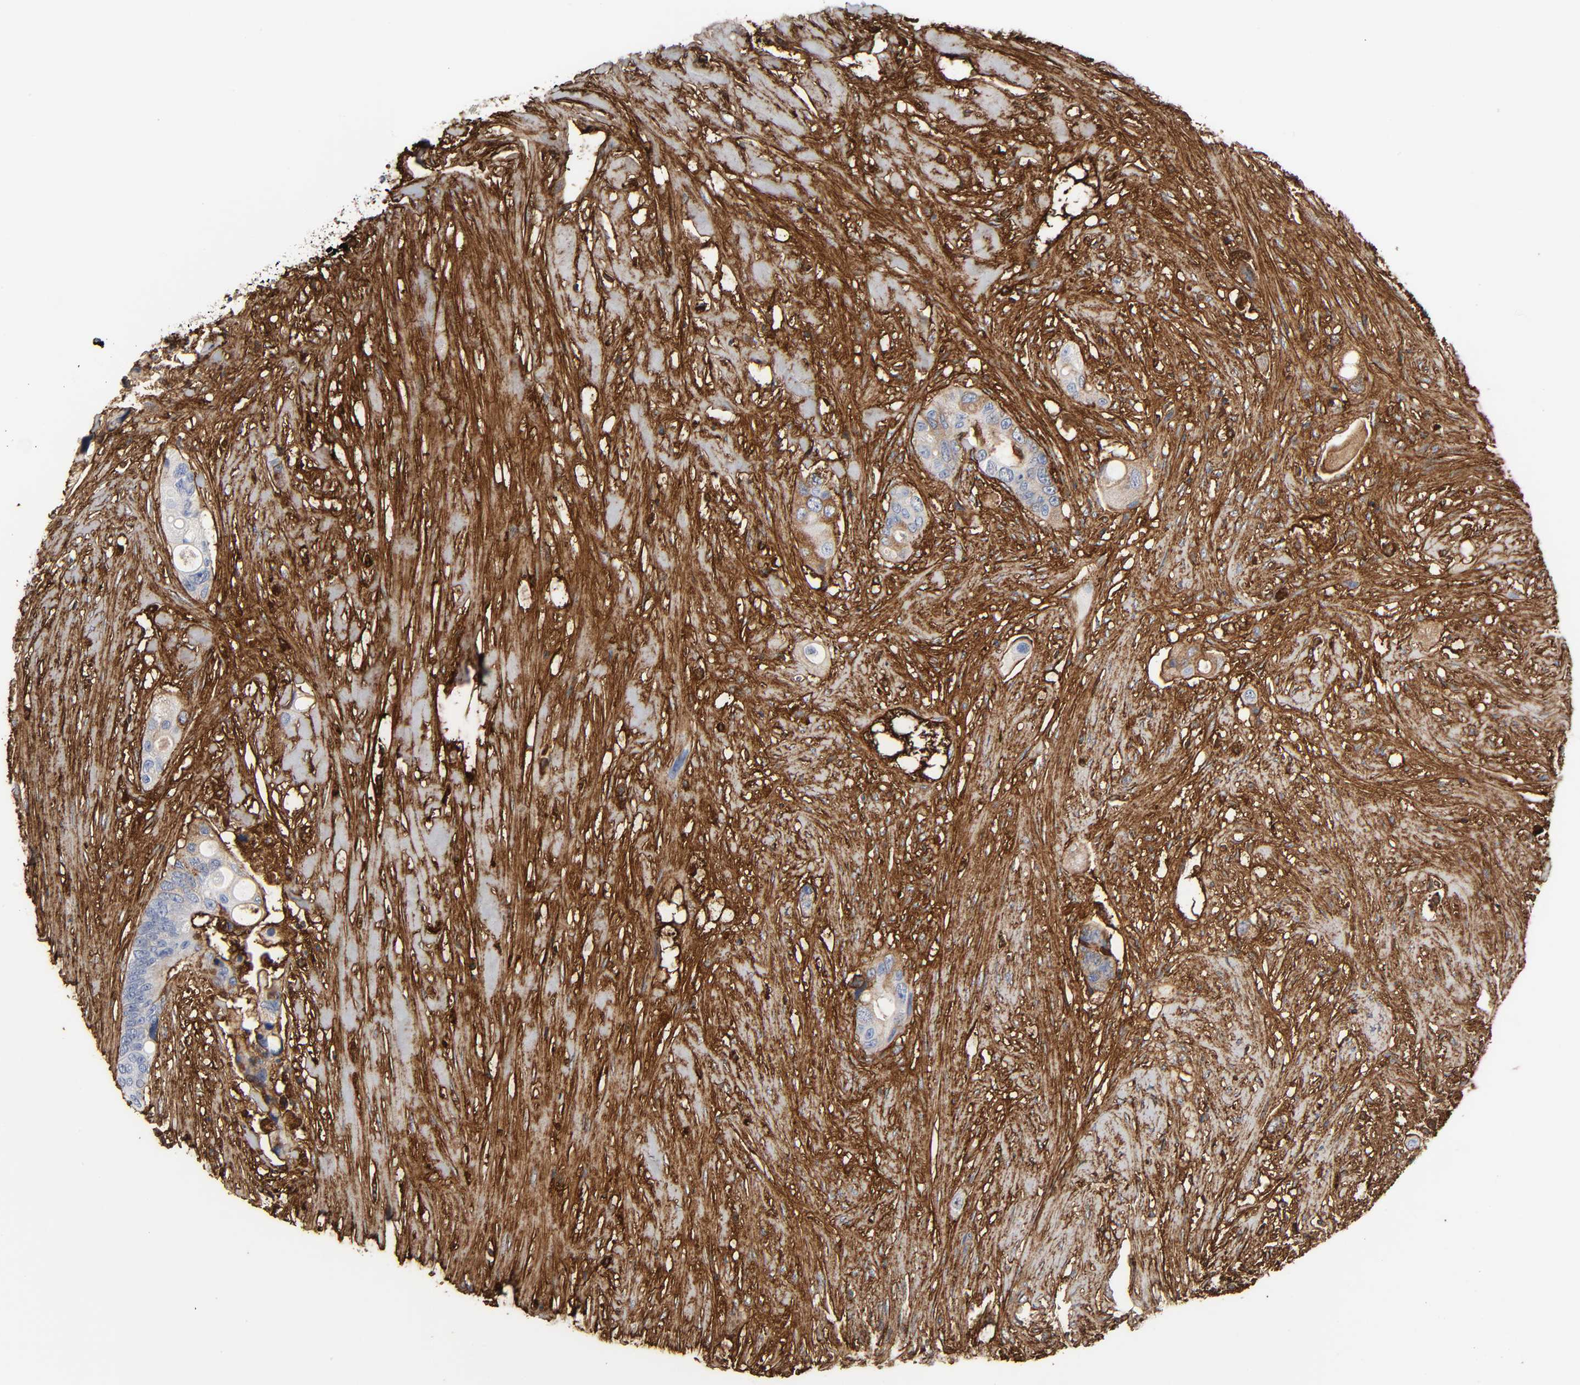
{"staining": {"intensity": "negative", "quantity": "none", "location": "none"}, "tissue": "colorectal cancer", "cell_type": "Tumor cells", "image_type": "cancer", "snomed": [{"axis": "morphology", "description": "Adenocarcinoma, NOS"}, {"axis": "topography", "description": "Colon"}], "caption": "Tumor cells are negative for brown protein staining in adenocarcinoma (colorectal).", "gene": "FBLN1", "patient": {"sex": "female", "age": 57}}